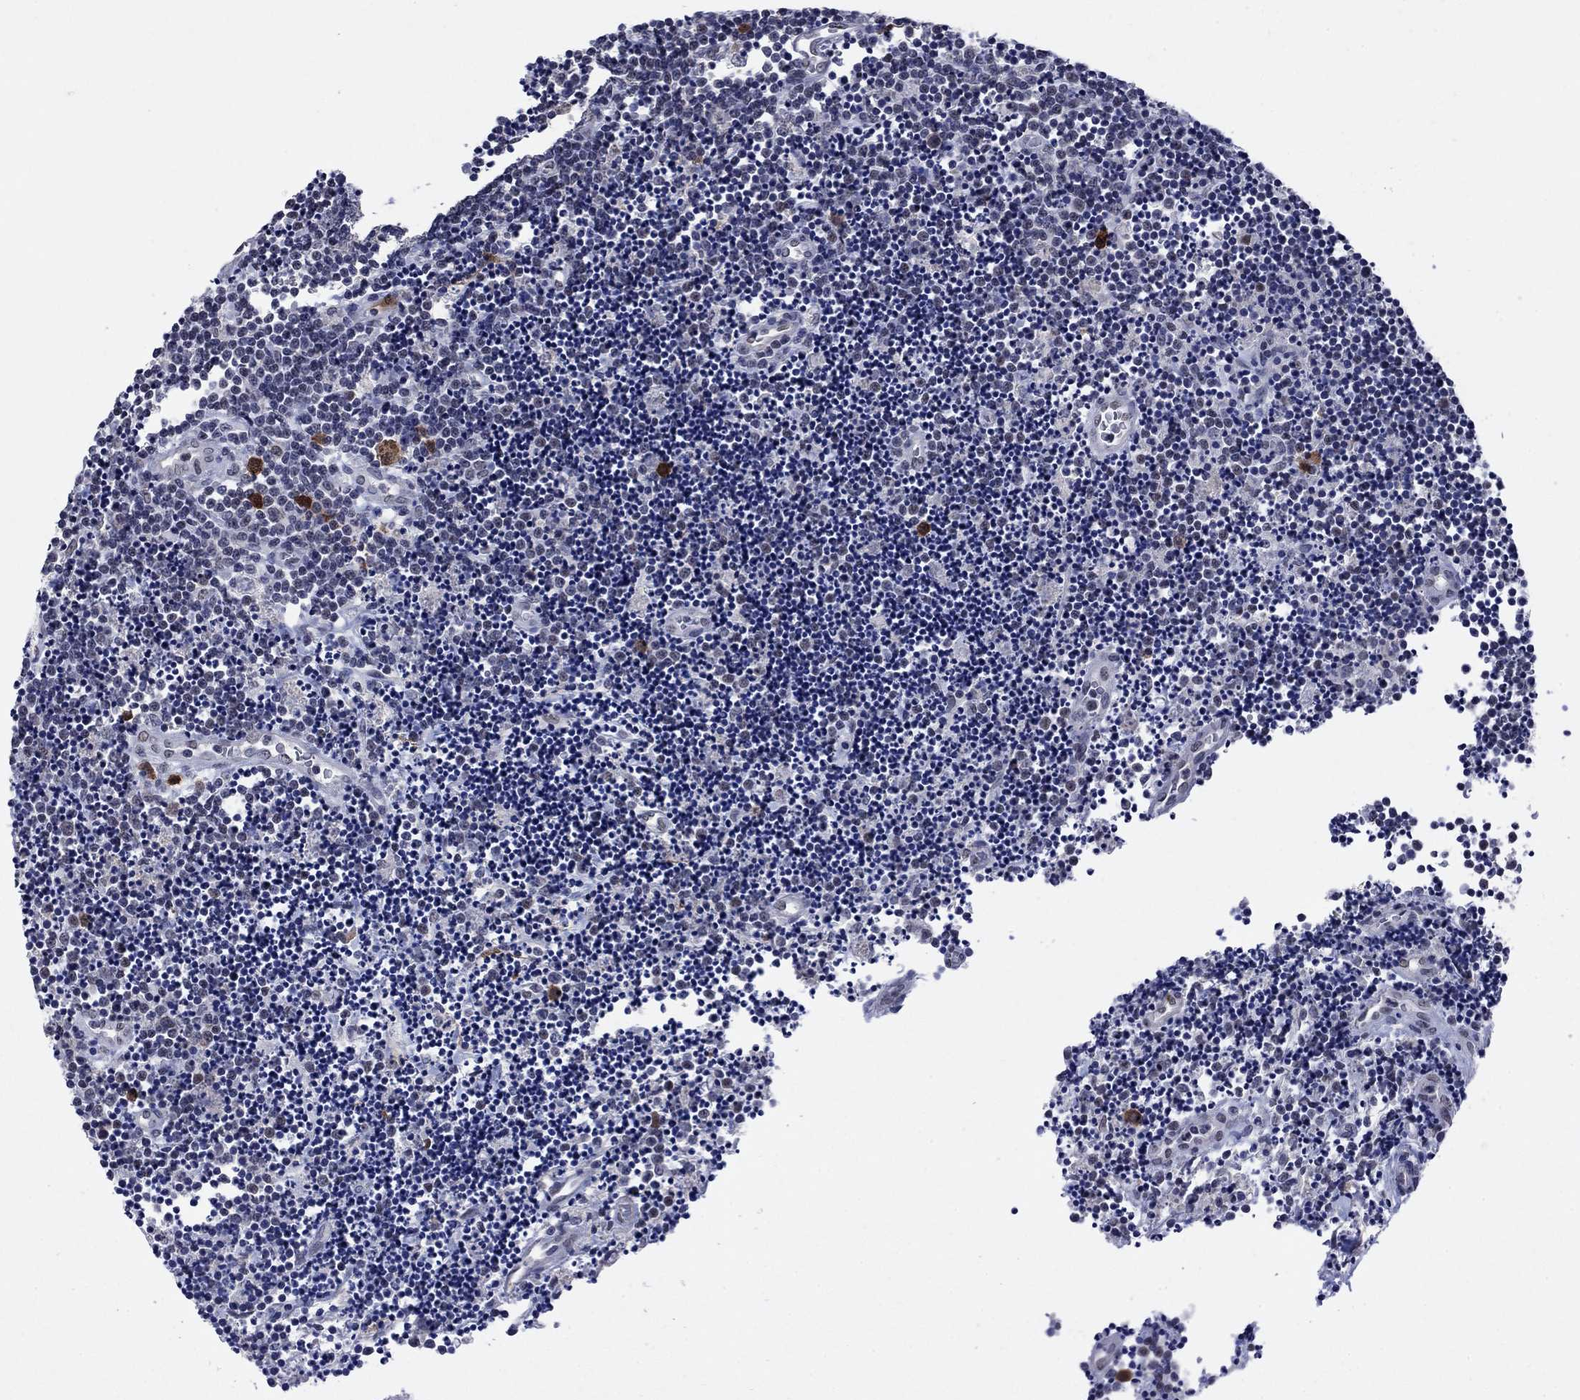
{"staining": {"intensity": "negative", "quantity": "none", "location": "none"}, "tissue": "lymphoma", "cell_type": "Tumor cells", "image_type": "cancer", "snomed": [{"axis": "morphology", "description": "Malignant lymphoma, non-Hodgkin's type, Low grade"}, {"axis": "topography", "description": "Brain"}], "caption": "Lymphoma was stained to show a protein in brown. There is no significant positivity in tumor cells. Brightfield microscopy of immunohistochemistry (IHC) stained with DAB (3,3'-diaminobenzidine) (brown) and hematoxylin (blue), captured at high magnification.", "gene": "TYMS", "patient": {"sex": "female", "age": 66}}